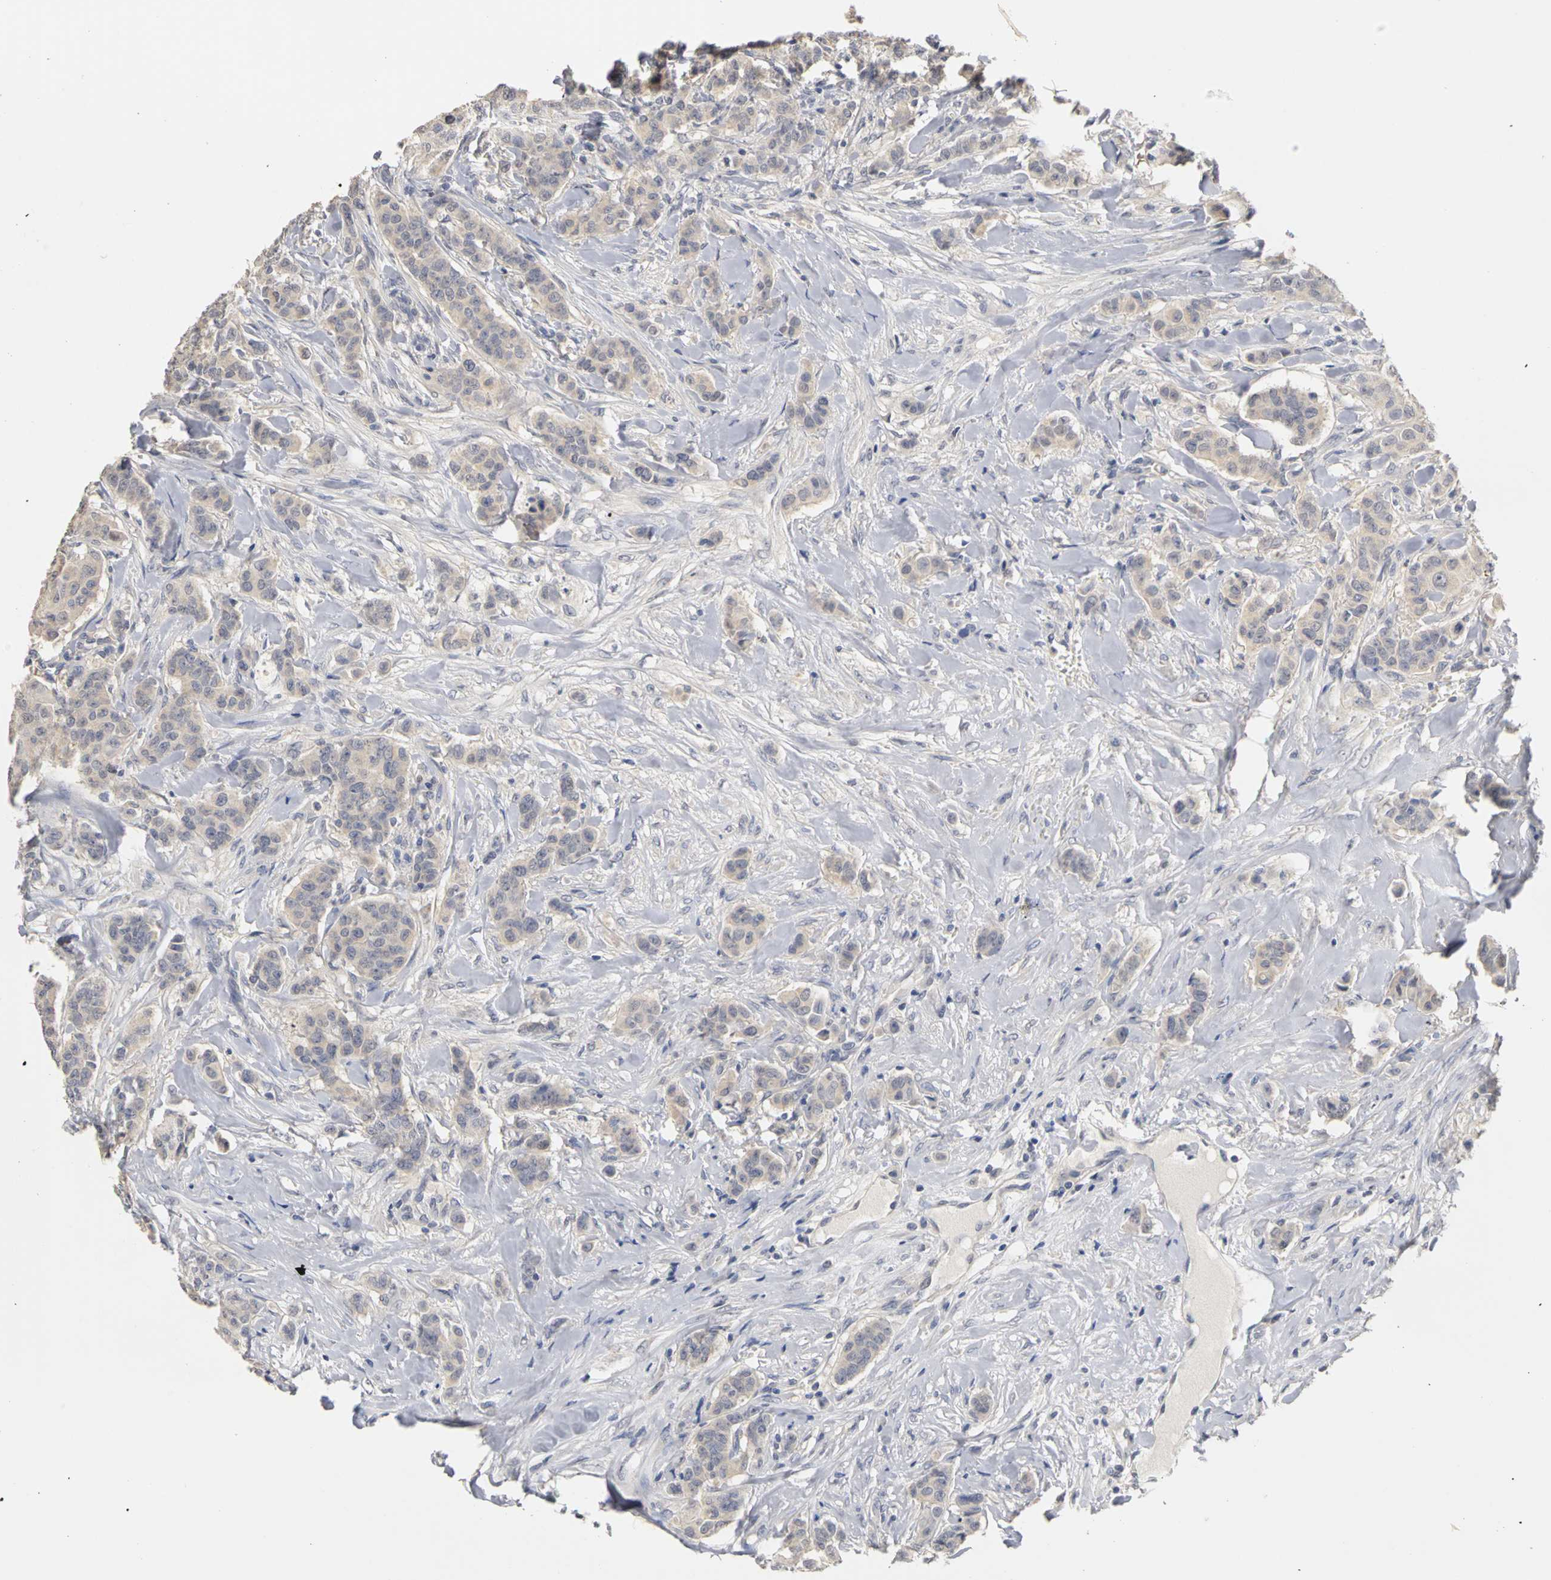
{"staining": {"intensity": "weak", "quantity": ">75%", "location": "cytoplasmic/membranous"}, "tissue": "breast cancer", "cell_type": "Tumor cells", "image_type": "cancer", "snomed": [{"axis": "morphology", "description": "Duct carcinoma"}, {"axis": "topography", "description": "Breast"}], "caption": "Human breast invasive ductal carcinoma stained for a protein (brown) displays weak cytoplasmic/membranous positive expression in about >75% of tumor cells.", "gene": "PGR", "patient": {"sex": "female", "age": 40}}